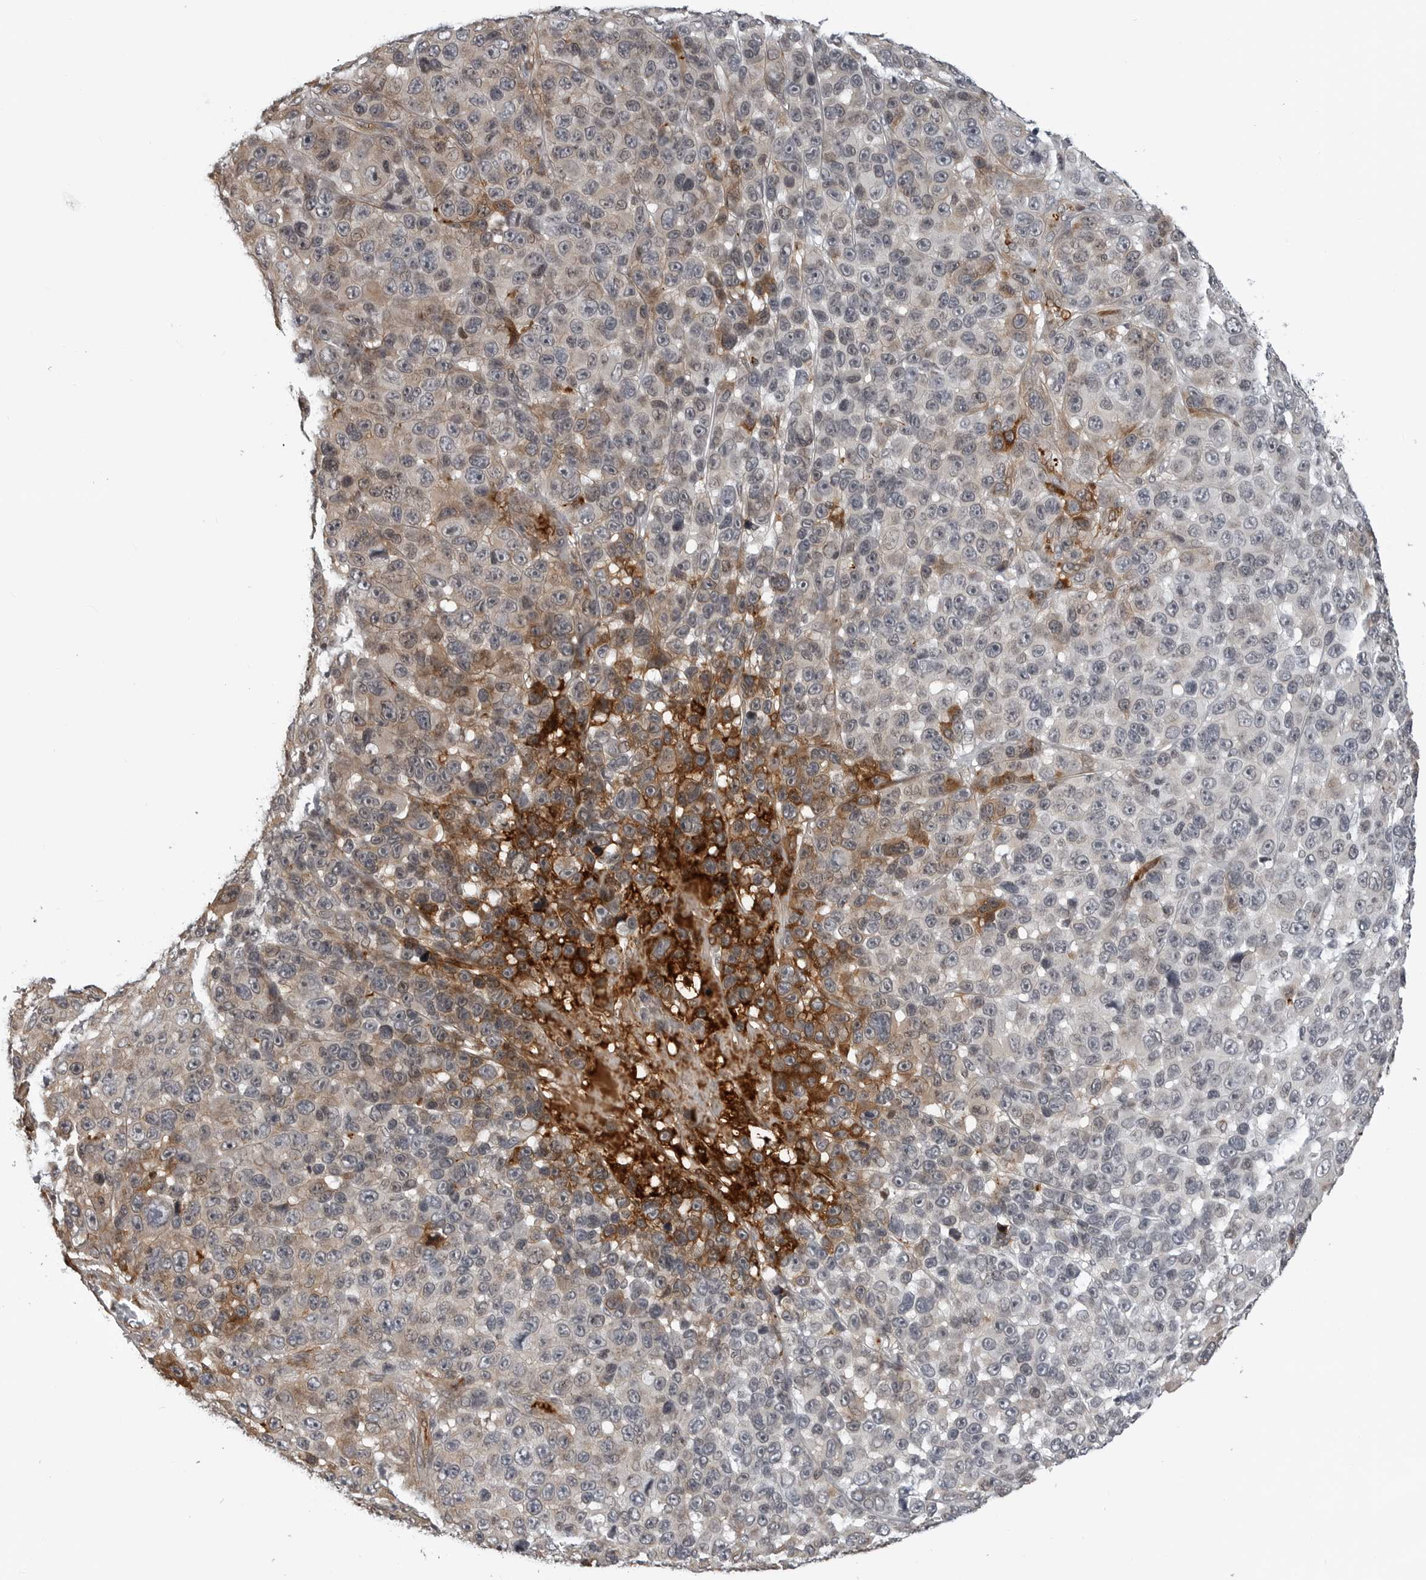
{"staining": {"intensity": "strong", "quantity": "<25%", "location": "cytoplasmic/membranous"}, "tissue": "melanoma", "cell_type": "Tumor cells", "image_type": "cancer", "snomed": [{"axis": "morphology", "description": "Malignant melanoma, NOS"}, {"axis": "topography", "description": "Skin"}], "caption": "IHC staining of melanoma, which exhibits medium levels of strong cytoplasmic/membranous positivity in about <25% of tumor cells indicating strong cytoplasmic/membranous protein positivity. The staining was performed using DAB (brown) for protein detection and nuclei were counterstained in hematoxylin (blue).", "gene": "CXCR5", "patient": {"sex": "male", "age": 53}}